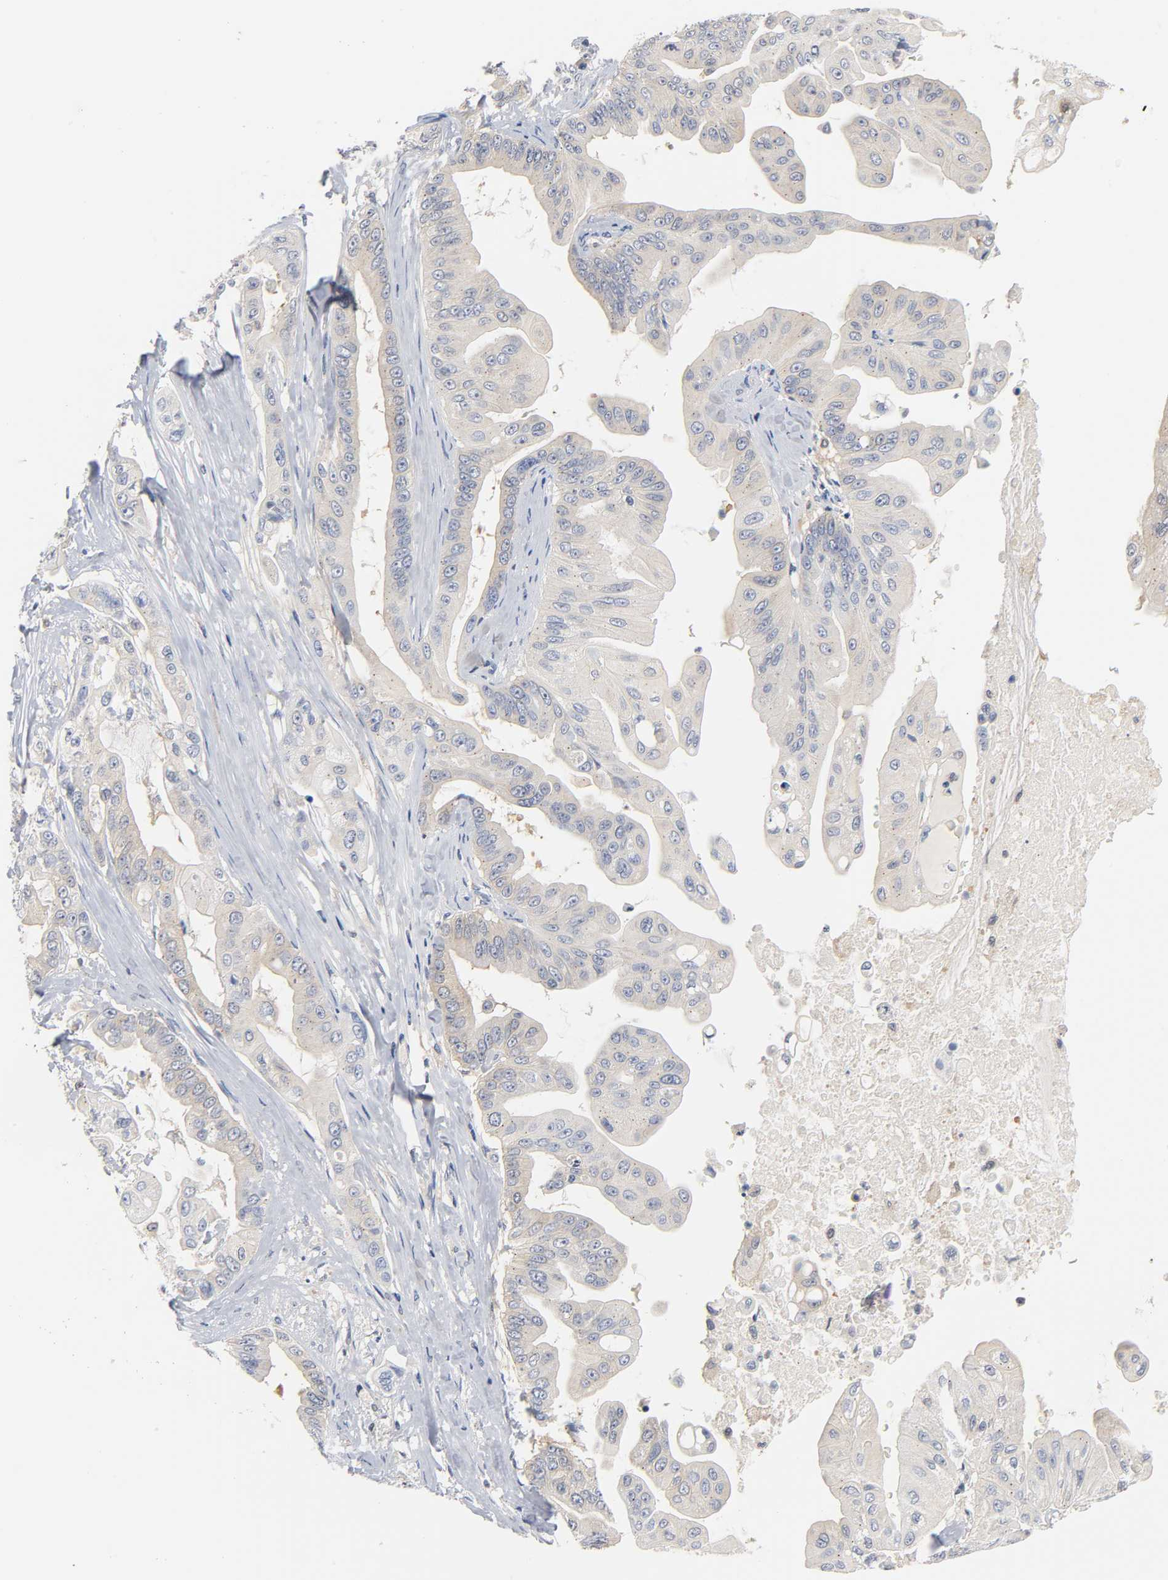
{"staining": {"intensity": "weak", "quantity": "25%-75%", "location": "cytoplasmic/membranous"}, "tissue": "pancreatic cancer", "cell_type": "Tumor cells", "image_type": "cancer", "snomed": [{"axis": "morphology", "description": "Adenocarcinoma, NOS"}, {"axis": "topography", "description": "Pancreas"}], "caption": "Protein staining of adenocarcinoma (pancreatic) tissue displays weak cytoplasmic/membranous expression in about 25%-75% of tumor cells.", "gene": "FYN", "patient": {"sex": "female", "age": 75}}